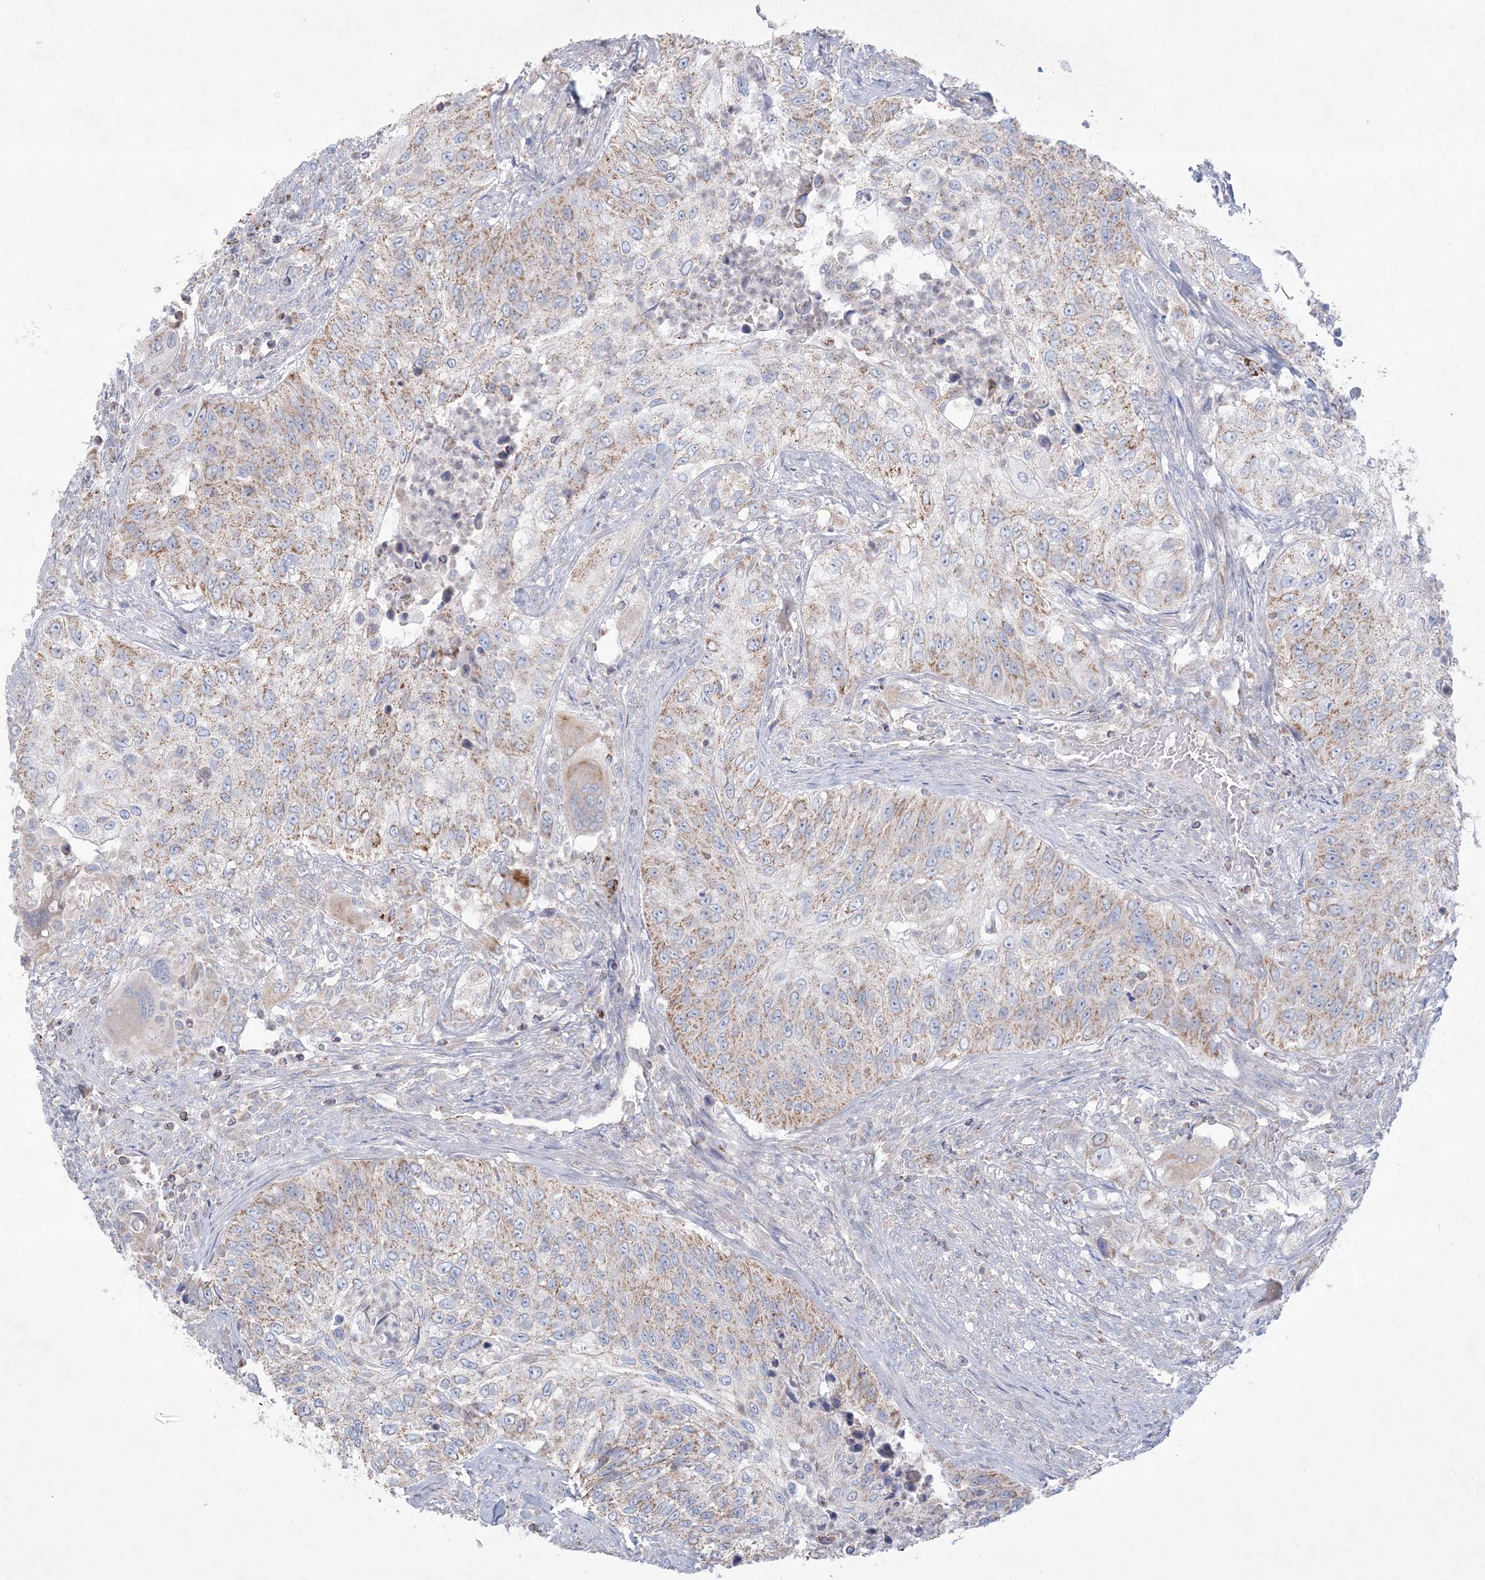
{"staining": {"intensity": "moderate", "quantity": "25%-75%", "location": "cytoplasmic/membranous"}, "tissue": "urothelial cancer", "cell_type": "Tumor cells", "image_type": "cancer", "snomed": [{"axis": "morphology", "description": "Urothelial carcinoma, High grade"}, {"axis": "topography", "description": "Urinary bladder"}], "caption": "DAB (3,3'-diaminobenzidine) immunohistochemical staining of urothelial cancer exhibits moderate cytoplasmic/membranous protein expression in approximately 25%-75% of tumor cells.", "gene": "KCTD6", "patient": {"sex": "female", "age": 60}}